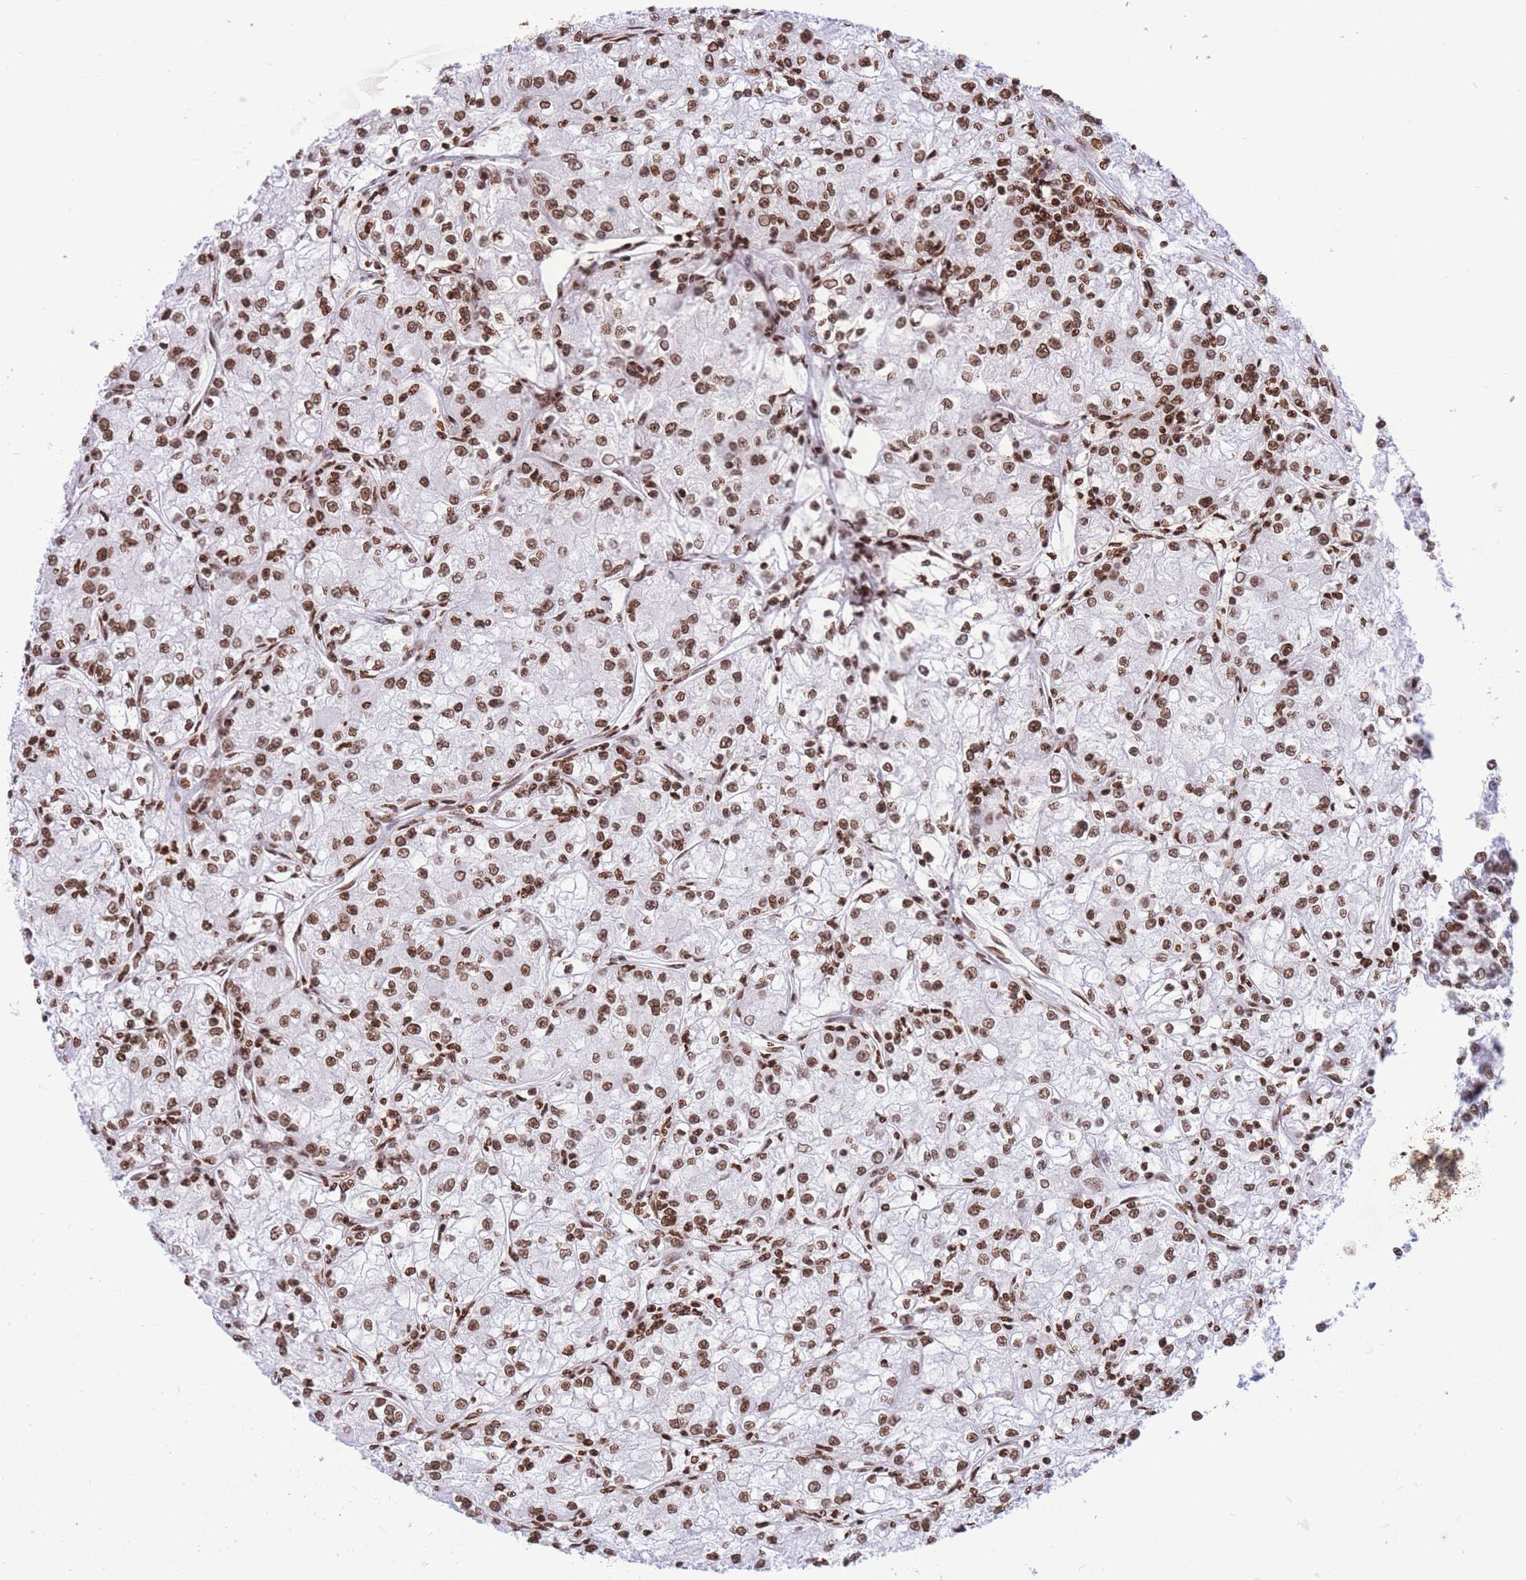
{"staining": {"intensity": "moderate", "quantity": ">75%", "location": "nuclear"}, "tissue": "renal cancer", "cell_type": "Tumor cells", "image_type": "cancer", "snomed": [{"axis": "morphology", "description": "Adenocarcinoma, NOS"}, {"axis": "topography", "description": "Kidney"}], "caption": "Renal cancer tissue shows moderate nuclear staining in about >75% of tumor cells, visualized by immunohistochemistry.", "gene": "H2BC11", "patient": {"sex": "female", "age": 59}}